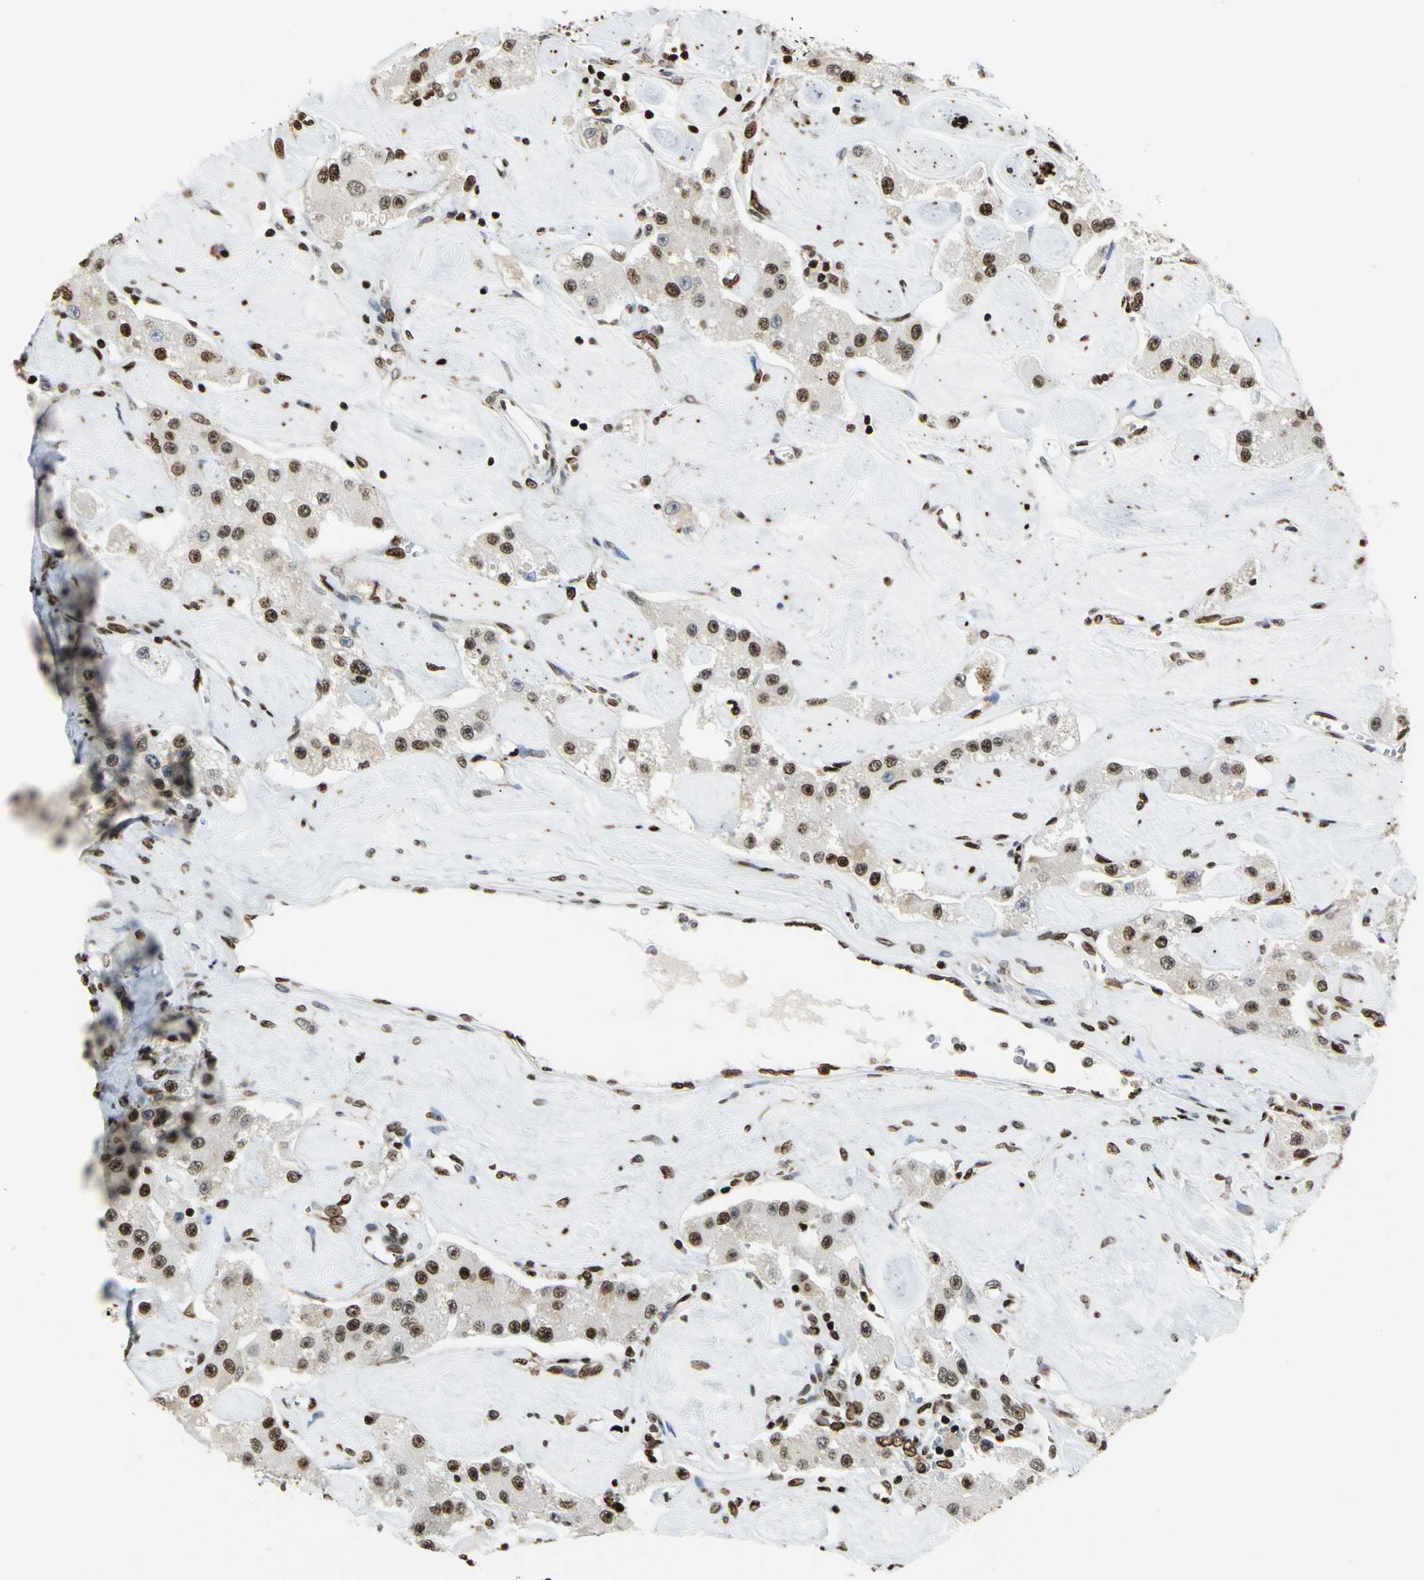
{"staining": {"intensity": "strong", "quantity": ">75%", "location": "nuclear"}, "tissue": "carcinoid", "cell_type": "Tumor cells", "image_type": "cancer", "snomed": [{"axis": "morphology", "description": "Carcinoid, malignant, NOS"}, {"axis": "topography", "description": "Pancreas"}], "caption": "Strong nuclear positivity is identified in about >75% of tumor cells in malignant carcinoid.", "gene": "HMGB1", "patient": {"sex": "male", "age": 41}}